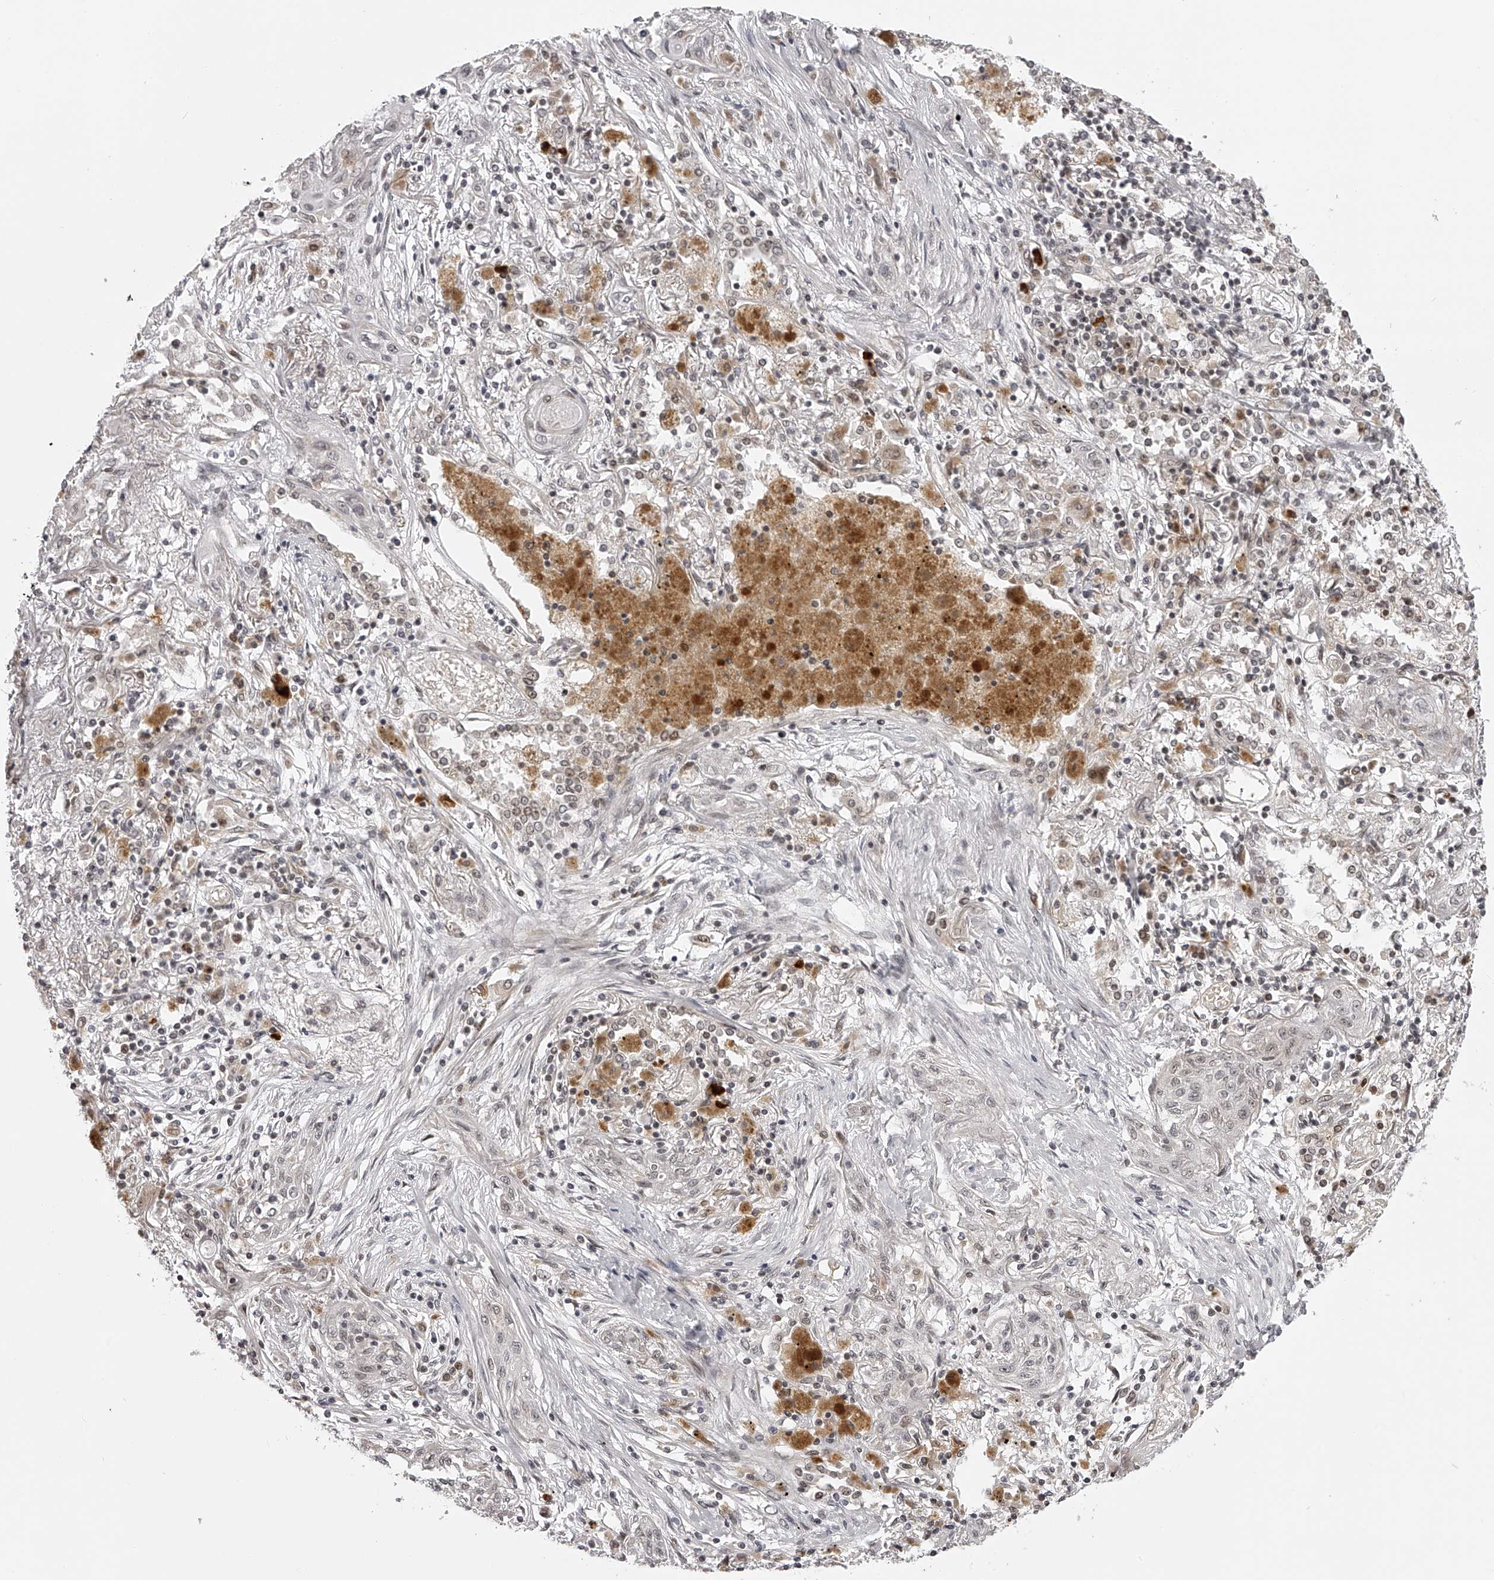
{"staining": {"intensity": "negative", "quantity": "none", "location": "none"}, "tissue": "lung cancer", "cell_type": "Tumor cells", "image_type": "cancer", "snomed": [{"axis": "morphology", "description": "Squamous cell carcinoma, NOS"}, {"axis": "topography", "description": "Lung"}], "caption": "Immunohistochemistry (IHC) micrograph of lung cancer stained for a protein (brown), which reveals no positivity in tumor cells.", "gene": "ODF2L", "patient": {"sex": "female", "age": 47}}